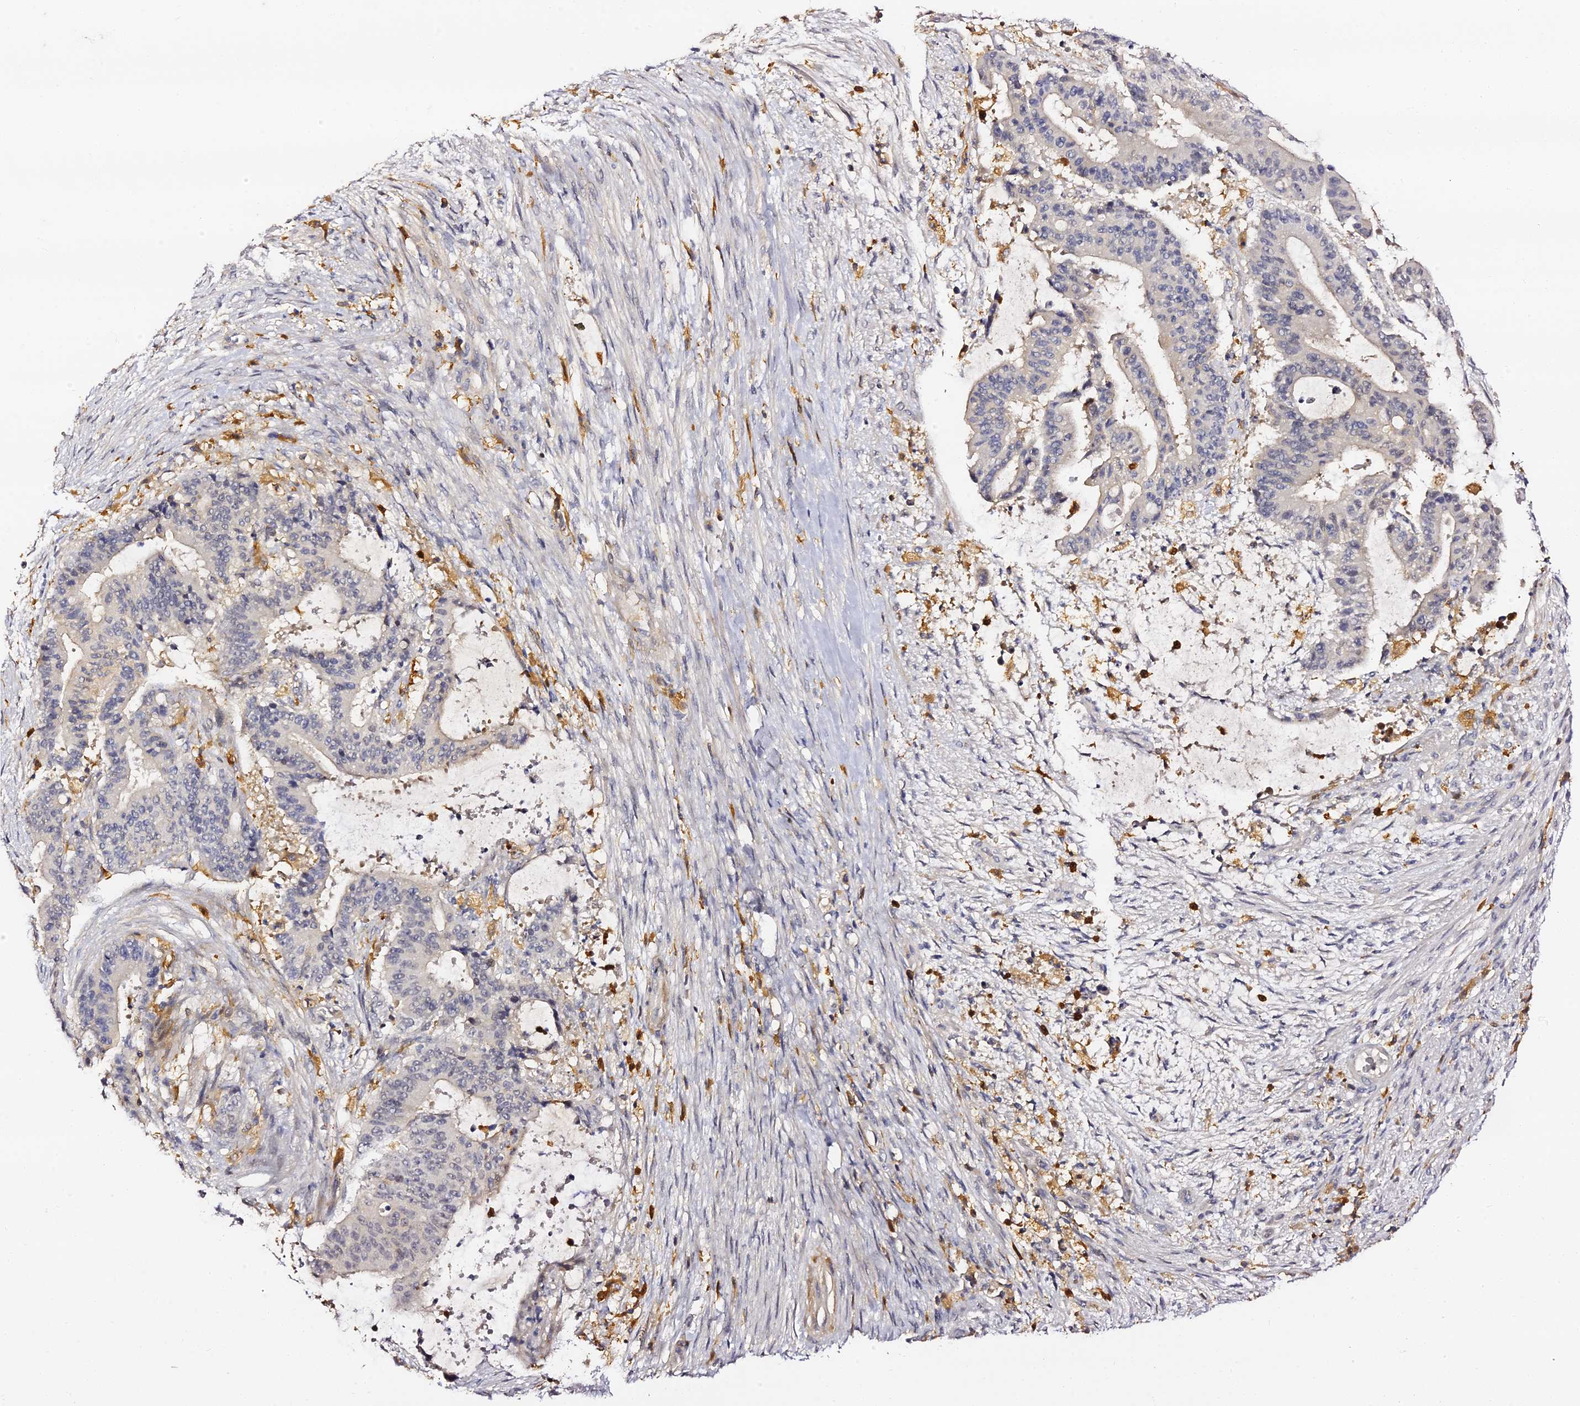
{"staining": {"intensity": "negative", "quantity": "none", "location": "none"}, "tissue": "liver cancer", "cell_type": "Tumor cells", "image_type": "cancer", "snomed": [{"axis": "morphology", "description": "Normal tissue, NOS"}, {"axis": "morphology", "description": "Cholangiocarcinoma"}, {"axis": "topography", "description": "Liver"}, {"axis": "topography", "description": "Peripheral nerve tissue"}], "caption": "A high-resolution image shows IHC staining of liver cholangiocarcinoma, which displays no significant staining in tumor cells. (DAB immunohistochemistry (IHC) visualized using brightfield microscopy, high magnification).", "gene": "IL4I1", "patient": {"sex": "female", "age": 73}}